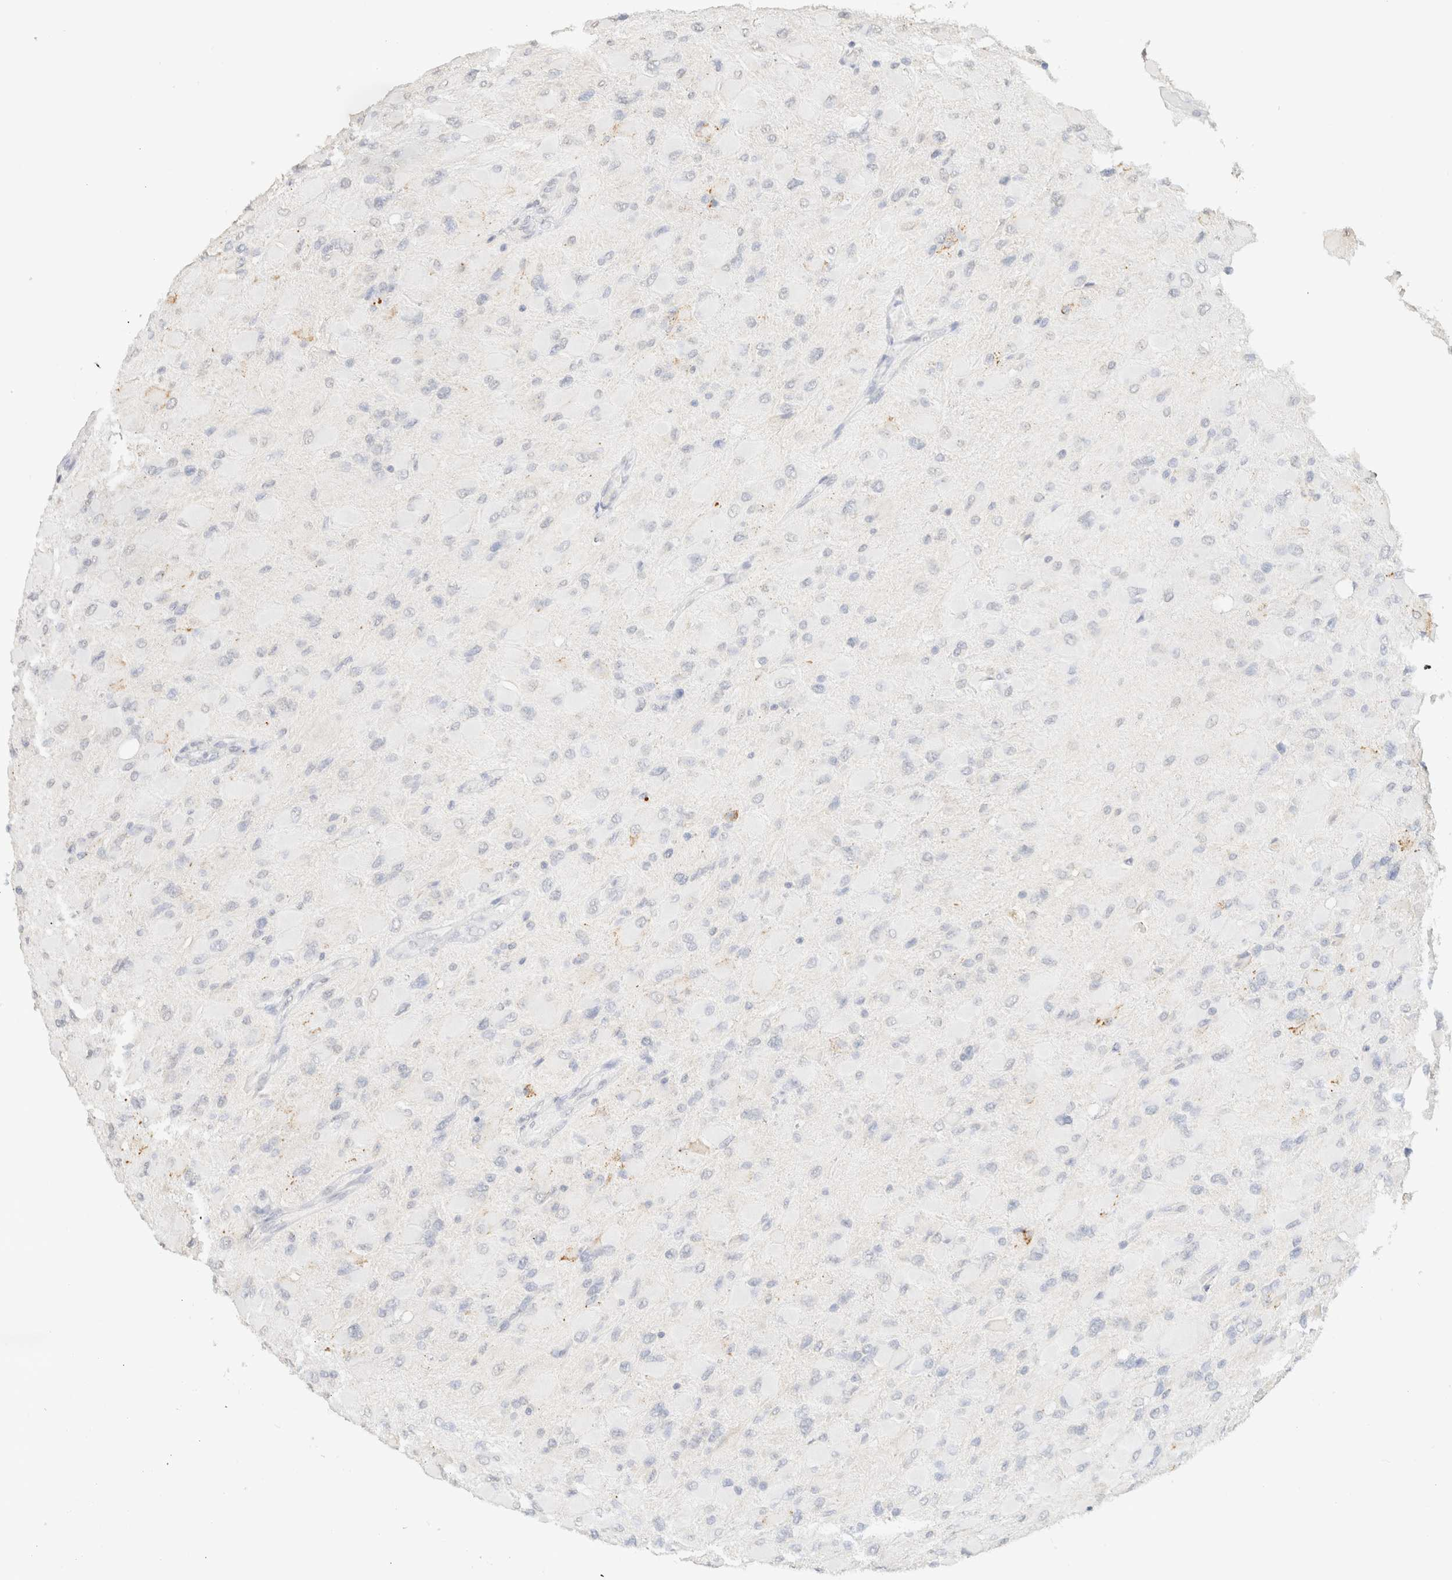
{"staining": {"intensity": "negative", "quantity": "none", "location": "none"}, "tissue": "glioma", "cell_type": "Tumor cells", "image_type": "cancer", "snomed": [{"axis": "morphology", "description": "Glioma, malignant, High grade"}, {"axis": "topography", "description": "Cerebral cortex"}], "caption": "Protein analysis of glioma exhibits no significant positivity in tumor cells.", "gene": "CPA1", "patient": {"sex": "female", "age": 36}}